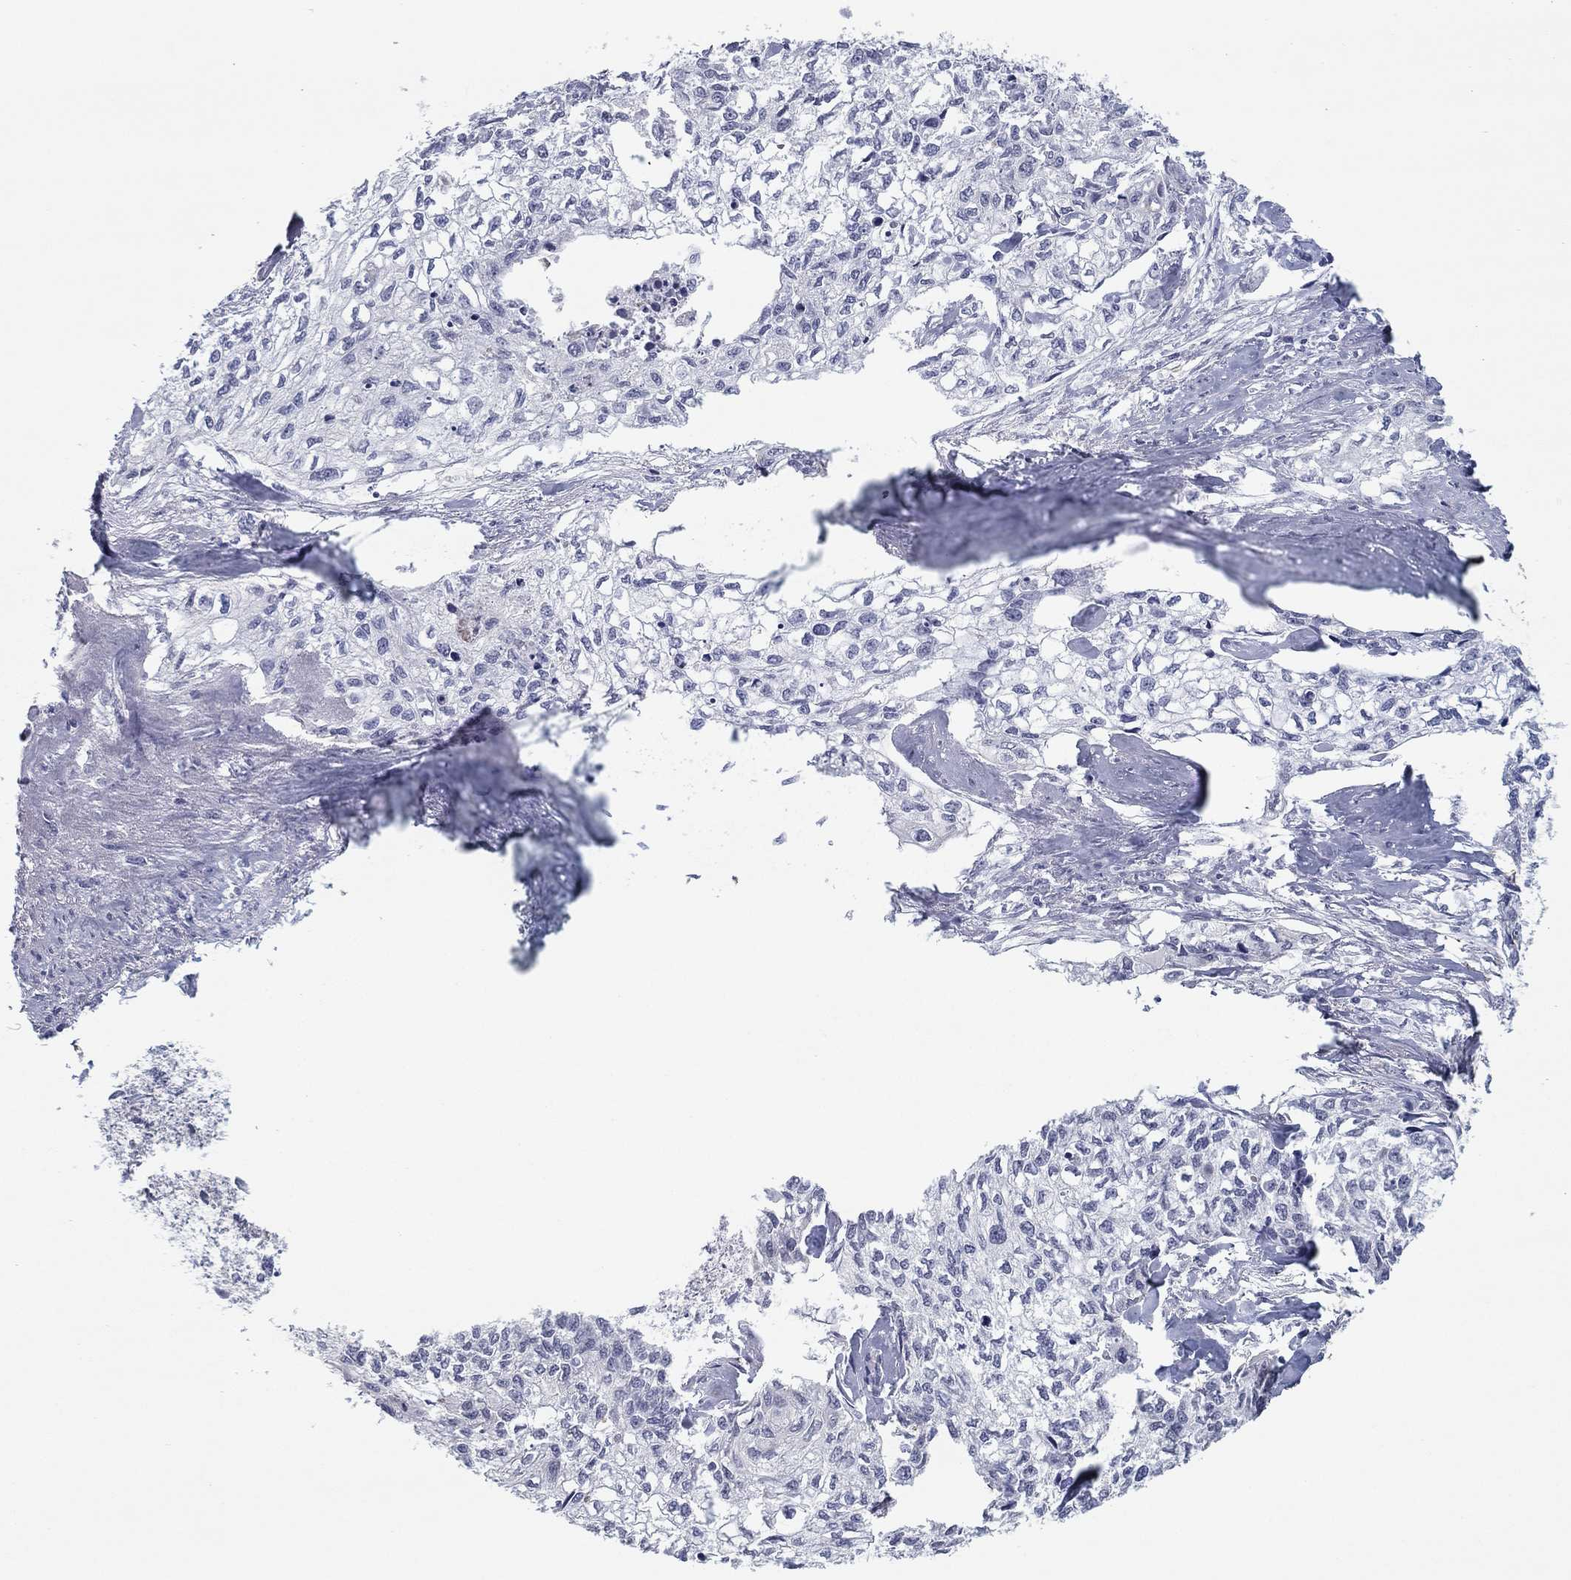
{"staining": {"intensity": "negative", "quantity": "none", "location": "none"}, "tissue": "cervical cancer", "cell_type": "Tumor cells", "image_type": "cancer", "snomed": [{"axis": "morphology", "description": "Squamous cell carcinoma, NOS"}, {"axis": "topography", "description": "Cervix"}], "caption": "Cervical cancer (squamous cell carcinoma) was stained to show a protein in brown. There is no significant expression in tumor cells.", "gene": "SLC22A2", "patient": {"sex": "female", "age": 58}}